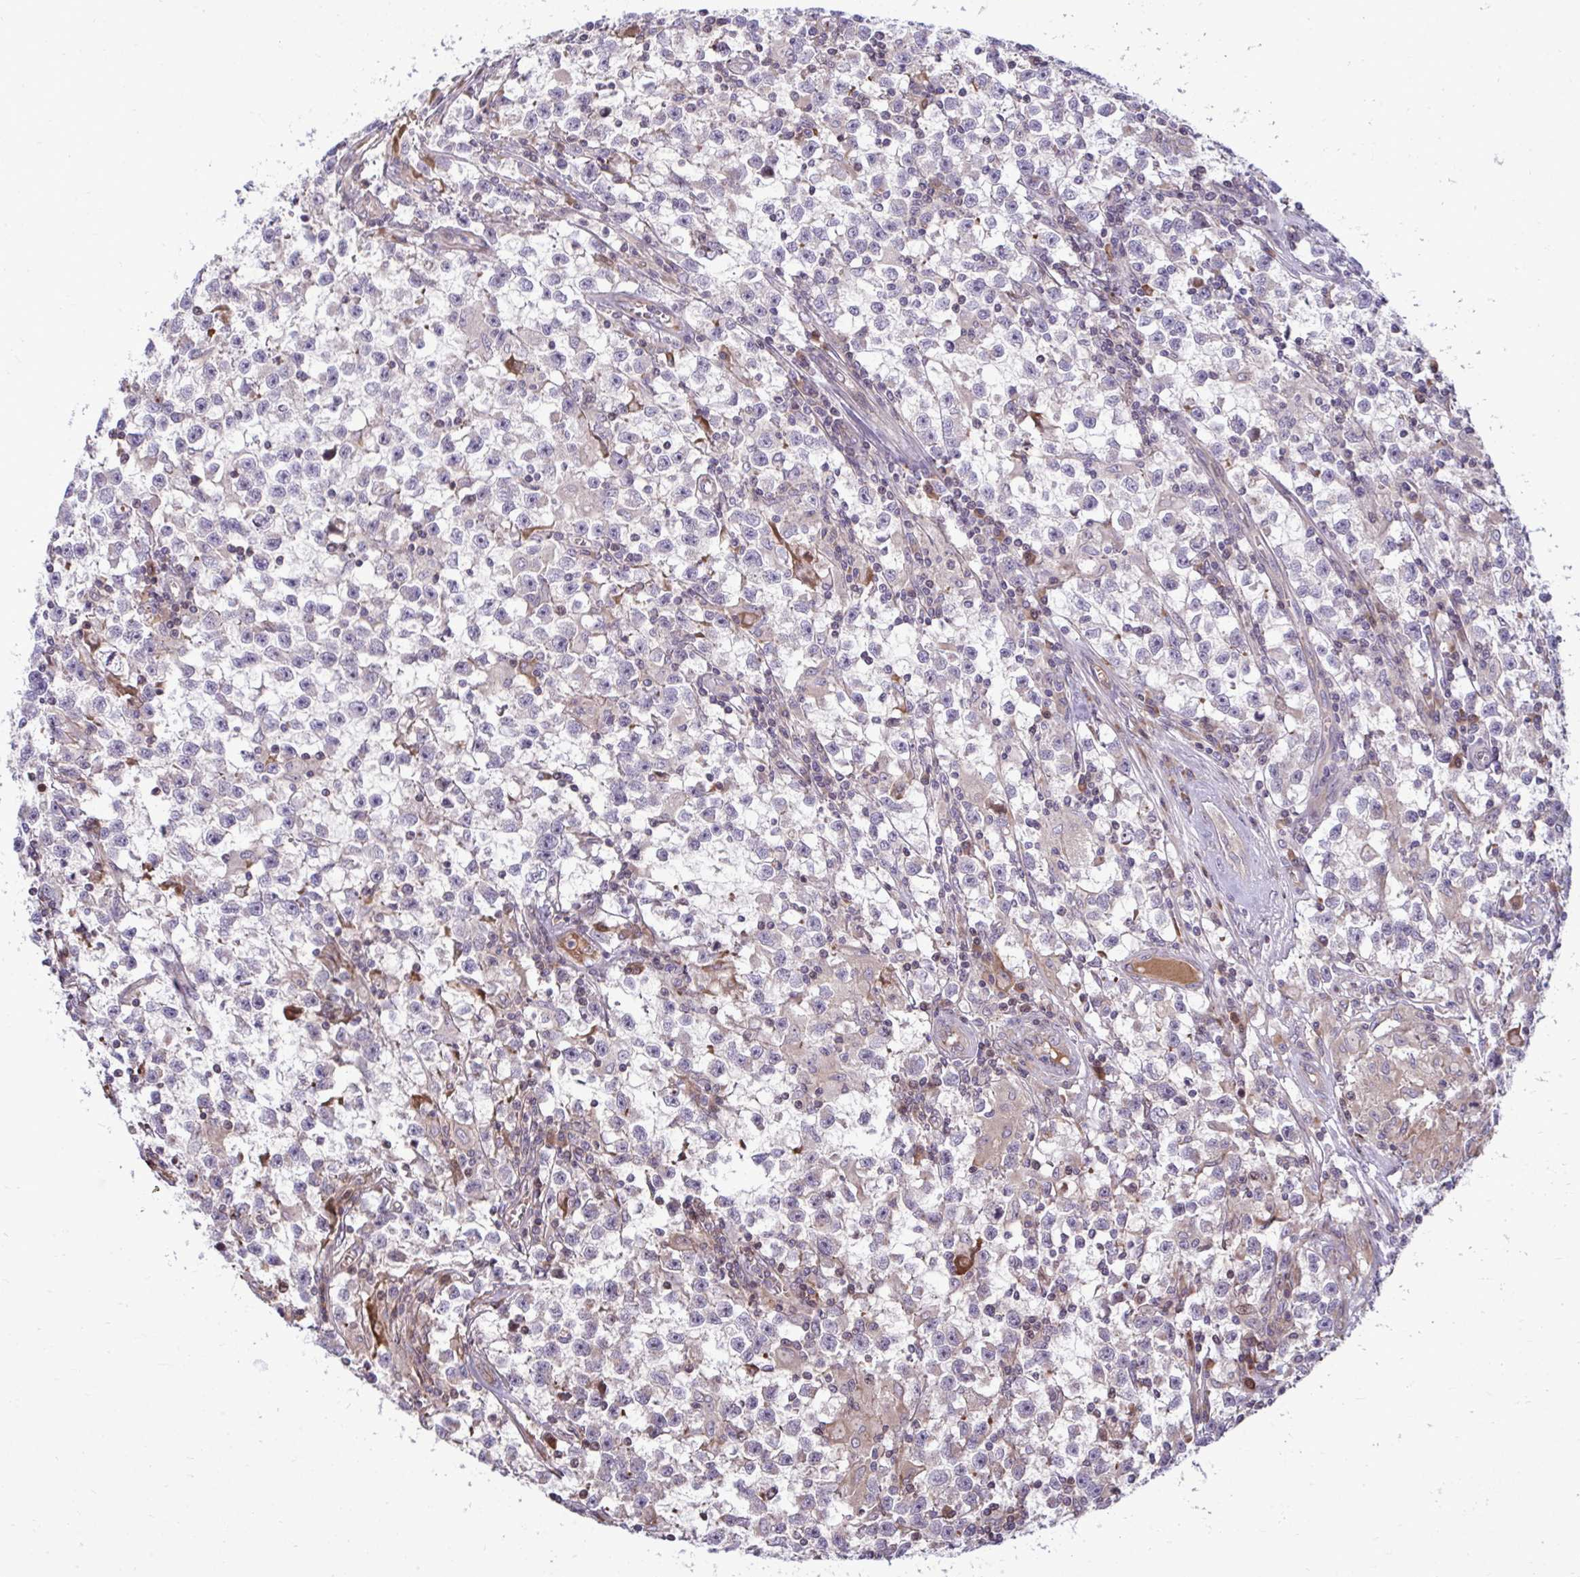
{"staining": {"intensity": "negative", "quantity": "none", "location": "none"}, "tissue": "testis cancer", "cell_type": "Tumor cells", "image_type": "cancer", "snomed": [{"axis": "morphology", "description": "Seminoma, NOS"}, {"axis": "topography", "description": "Testis"}], "caption": "An image of testis seminoma stained for a protein reveals no brown staining in tumor cells.", "gene": "ZSCAN9", "patient": {"sex": "male", "age": 31}}